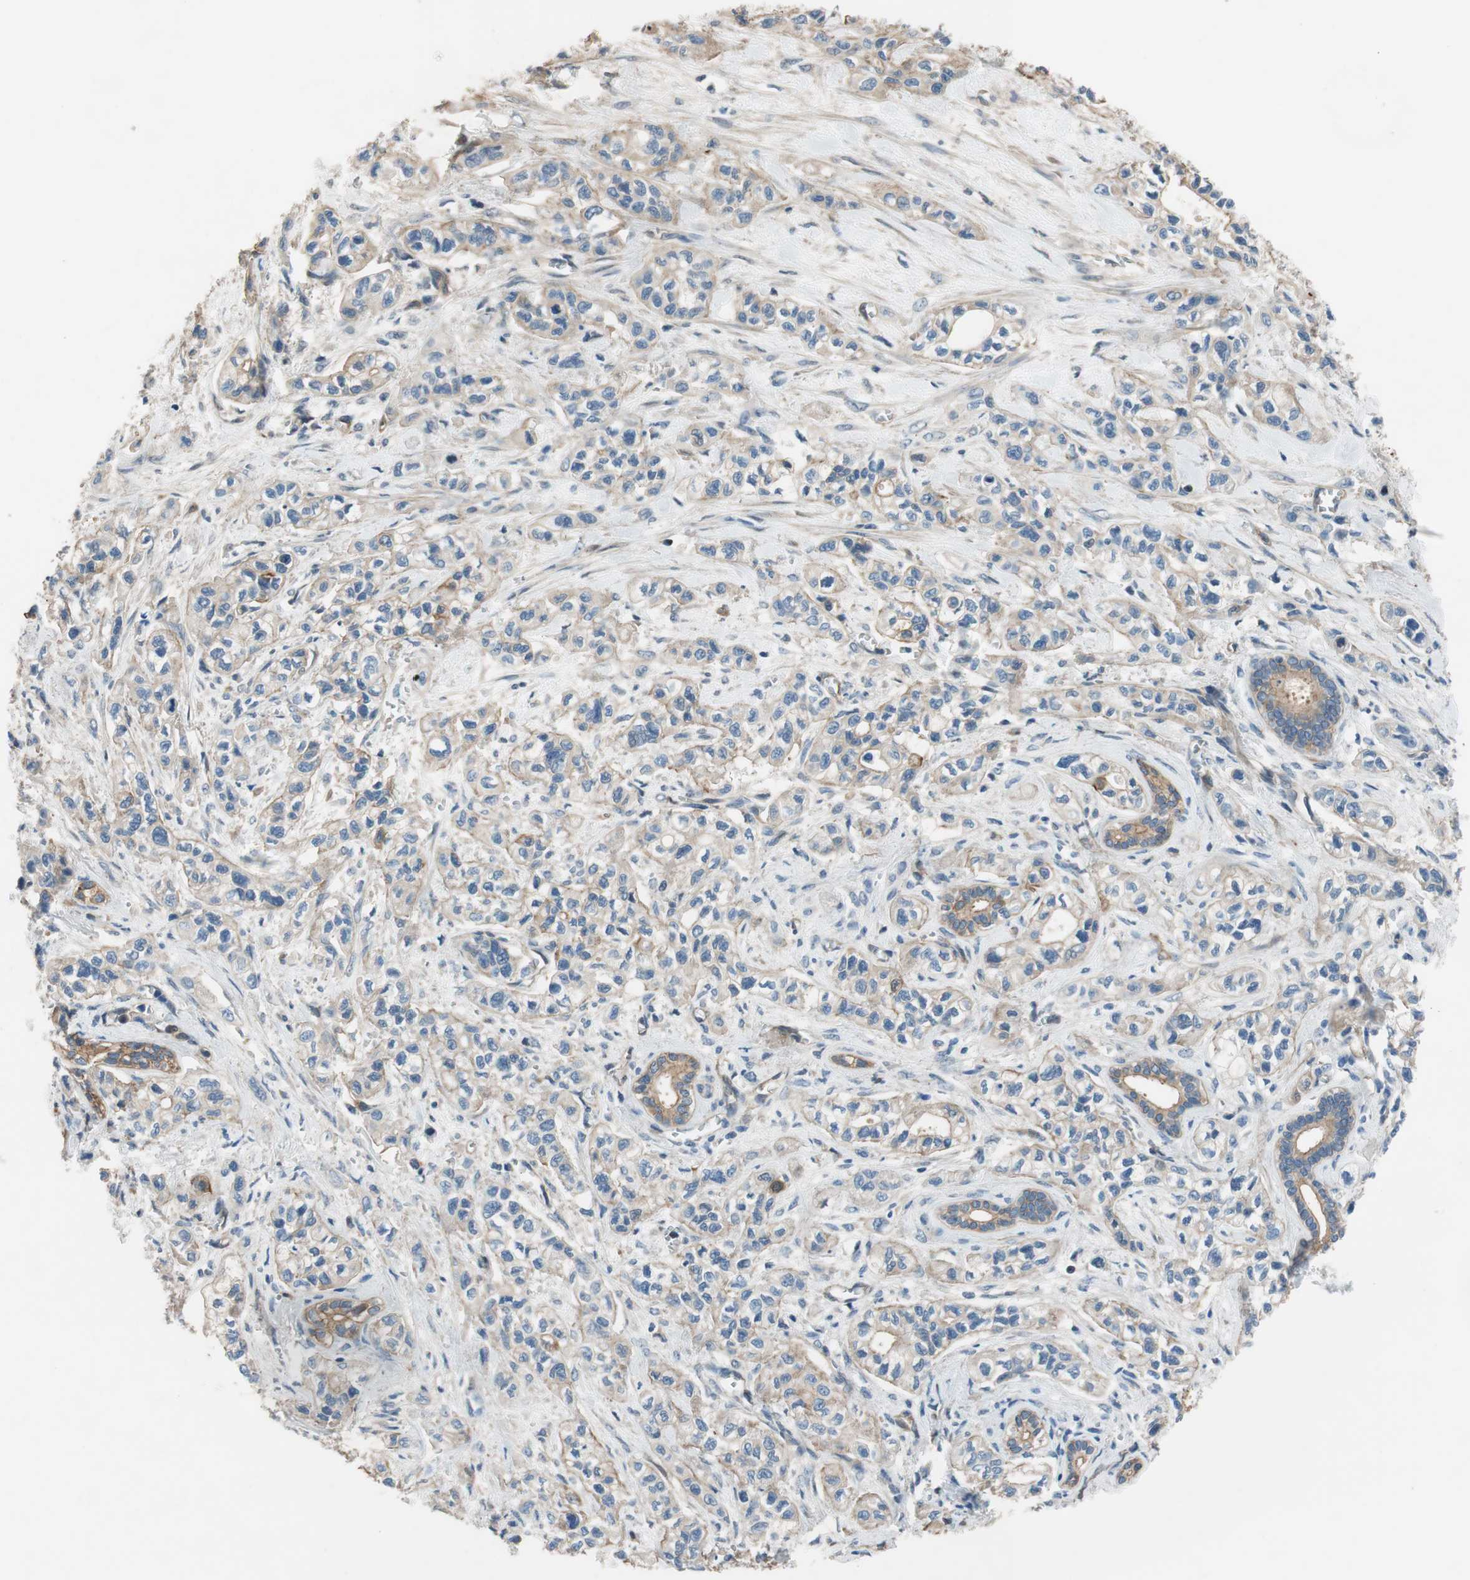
{"staining": {"intensity": "weak", "quantity": ">75%", "location": "cytoplasmic/membranous"}, "tissue": "pancreatic cancer", "cell_type": "Tumor cells", "image_type": "cancer", "snomed": [{"axis": "morphology", "description": "Adenocarcinoma, NOS"}, {"axis": "topography", "description": "Pancreas"}], "caption": "Immunohistochemical staining of pancreatic cancer reveals weak cytoplasmic/membranous protein expression in about >75% of tumor cells.", "gene": "CALML3", "patient": {"sex": "male", "age": 74}}